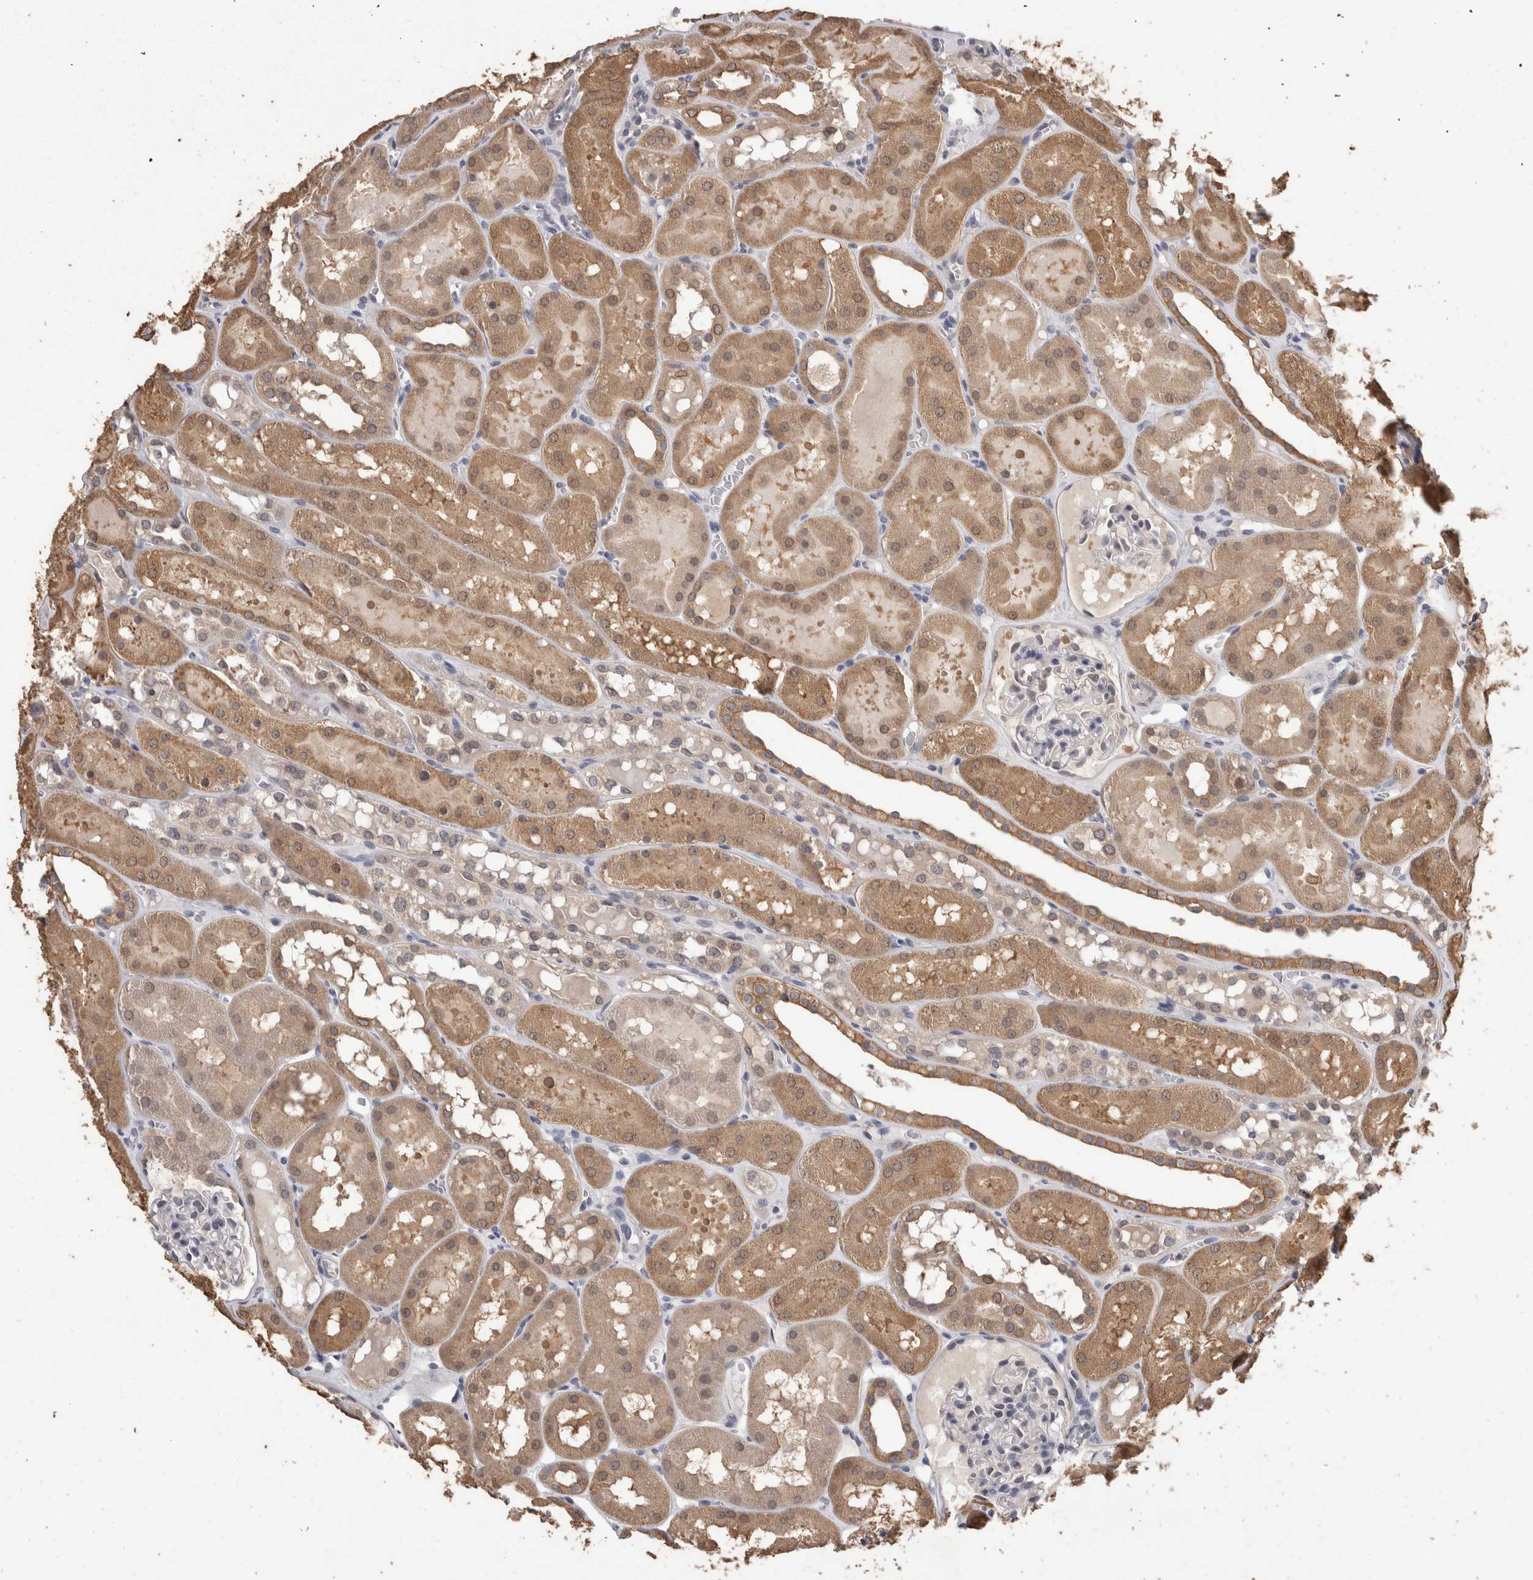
{"staining": {"intensity": "weak", "quantity": "<25%", "location": "cytoplasmic/membranous"}, "tissue": "kidney", "cell_type": "Cells in glomeruli", "image_type": "normal", "snomed": [{"axis": "morphology", "description": "Normal tissue, NOS"}, {"axis": "topography", "description": "Kidney"}, {"axis": "topography", "description": "Urinary bladder"}], "caption": "Cells in glomeruli are negative for protein expression in normal human kidney. (Stains: DAB immunohistochemistry (IHC) with hematoxylin counter stain, Microscopy: brightfield microscopy at high magnification).", "gene": "FHOD3", "patient": {"sex": "male", "age": 16}}